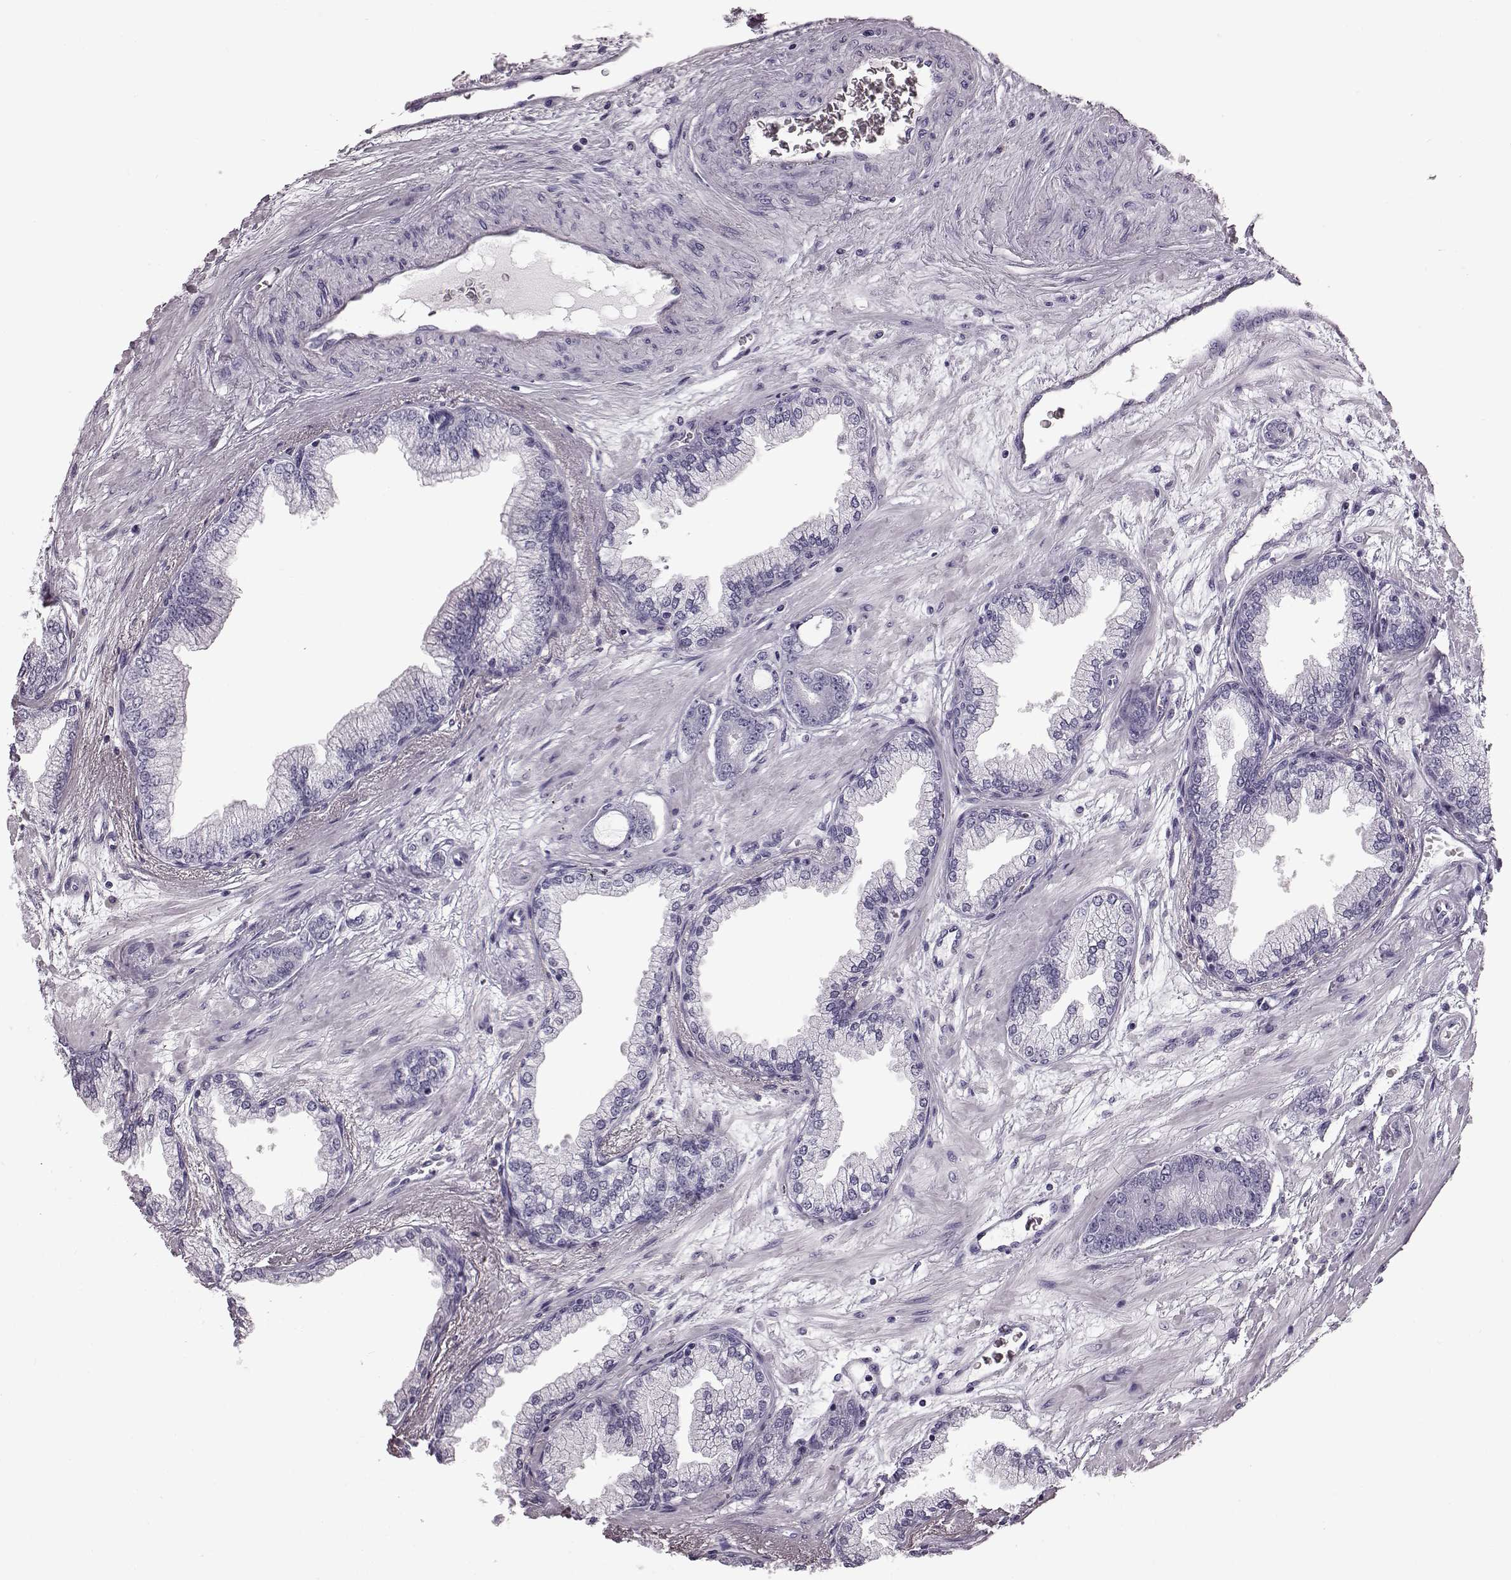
{"staining": {"intensity": "negative", "quantity": "none", "location": "none"}, "tissue": "prostate cancer", "cell_type": "Tumor cells", "image_type": "cancer", "snomed": [{"axis": "morphology", "description": "Adenocarcinoma, Low grade"}, {"axis": "topography", "description": "Prostate"}], "caption": "Tumor cells are negative for brown protein staining in prostate cancer. (Stains: DAB (3,3'-diaminobenzidine) immunohistochemistry with hematoxylin counter stain, Microscopy: brightfield microscopy at high magnification).", "gene": "TCHHL1", "patient": {"sex": "male", "age": 64}}